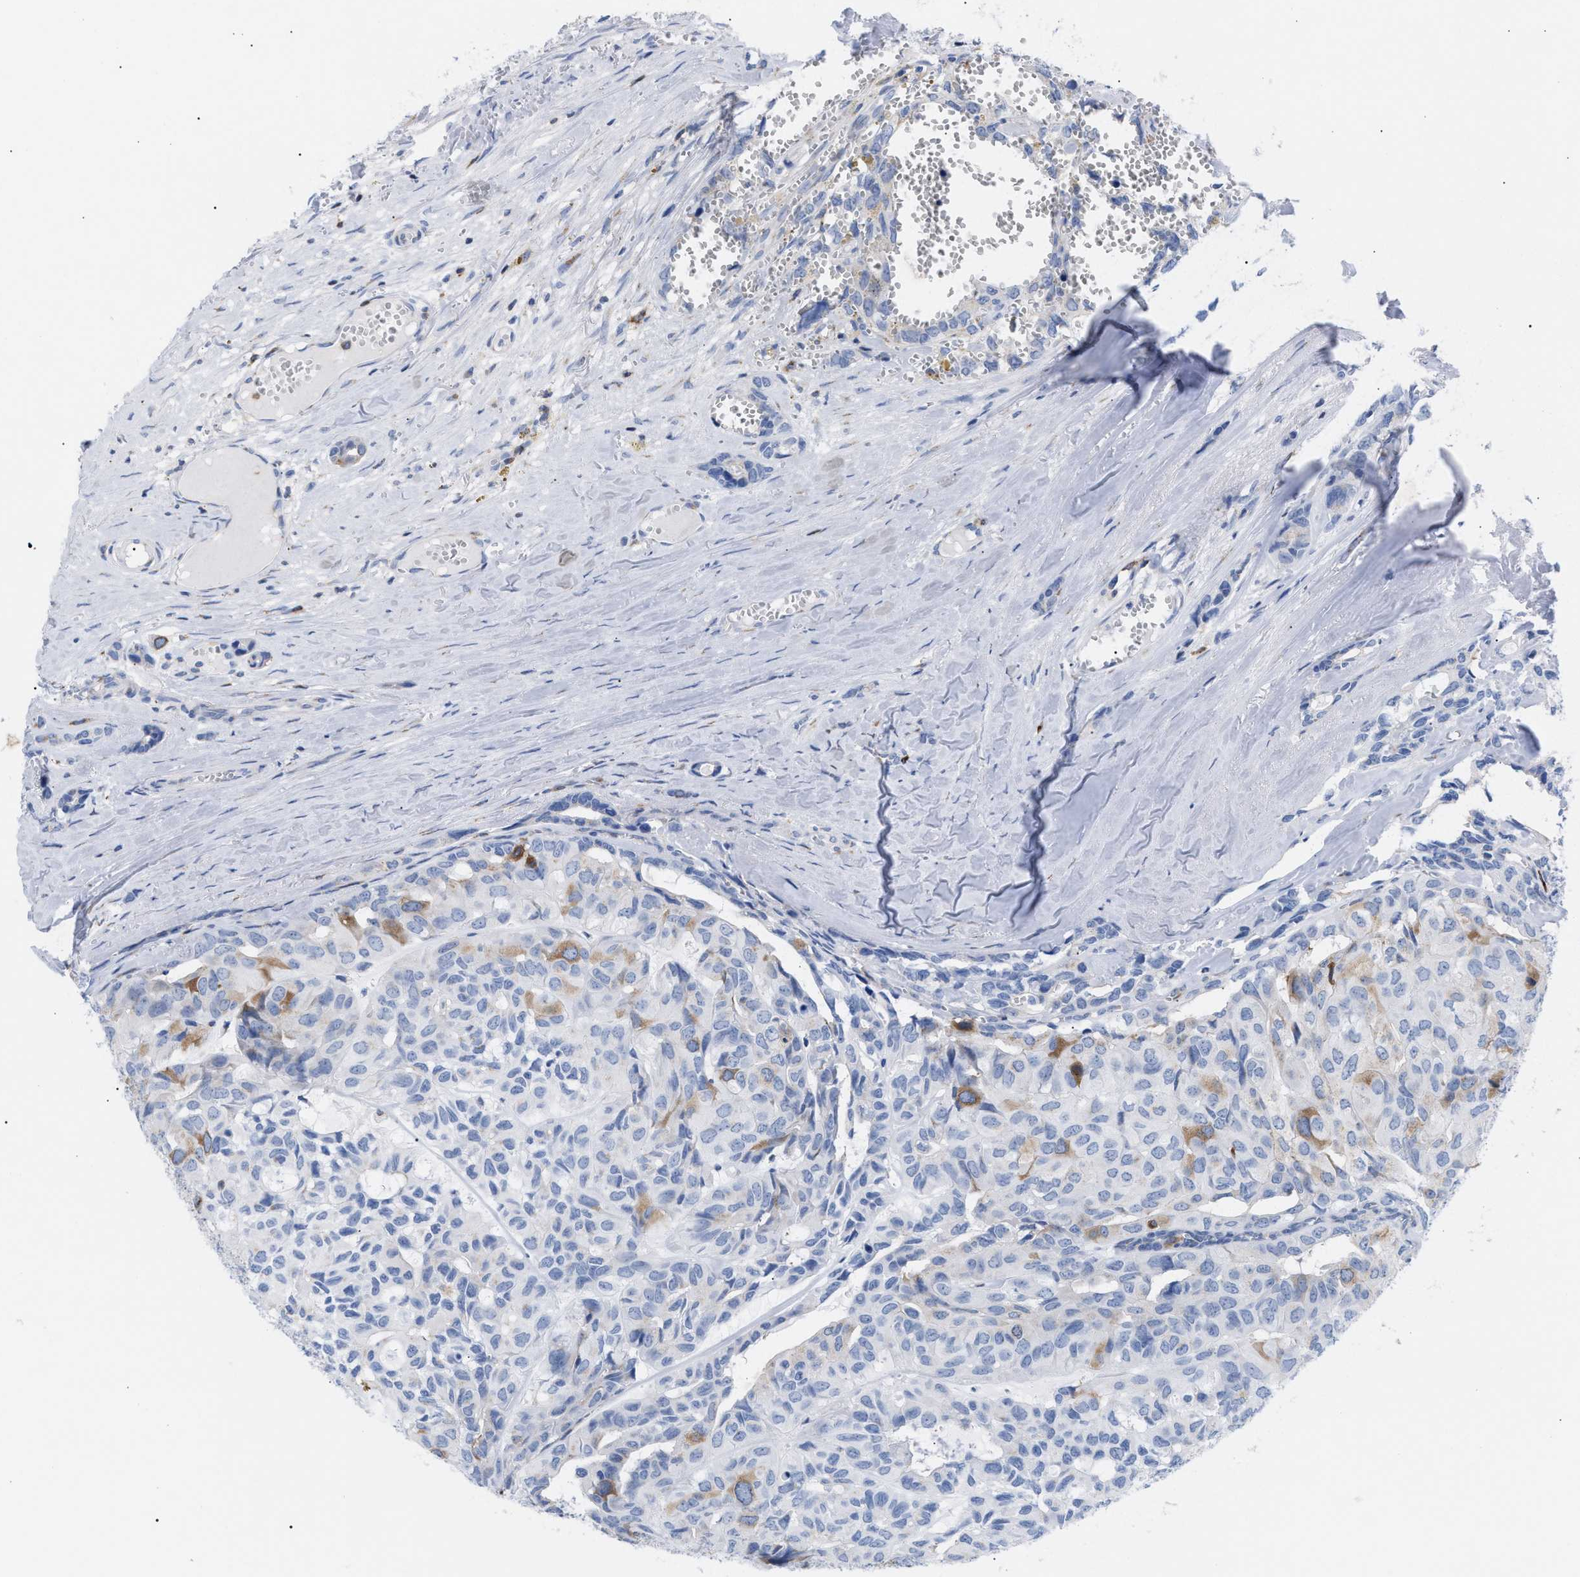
{"staining": {"intensity": "moderate", "quantity": "<25%", "location": "cytoplasmic/membranous"}, "tissue": "head and neck cancer", "cell_type": "Tumor cells", "image_type": "cancer", "snomed": [{"axis": "morphology", "description": "Adenocarcinoma, NOS"}, {"axis": "topography", "description": "Salivary gland, NOS"}, {"axis": "topography", "description": "Head-Neck"}], "caption": "Head and neck adenocarcinoma stained for a protein (brown) reveals moderate cytoplasmic/membranous positive positivity in about <25% of tumor cells.", "gene": "TACC3", "patient": {"sex": "female", "age": 76}}